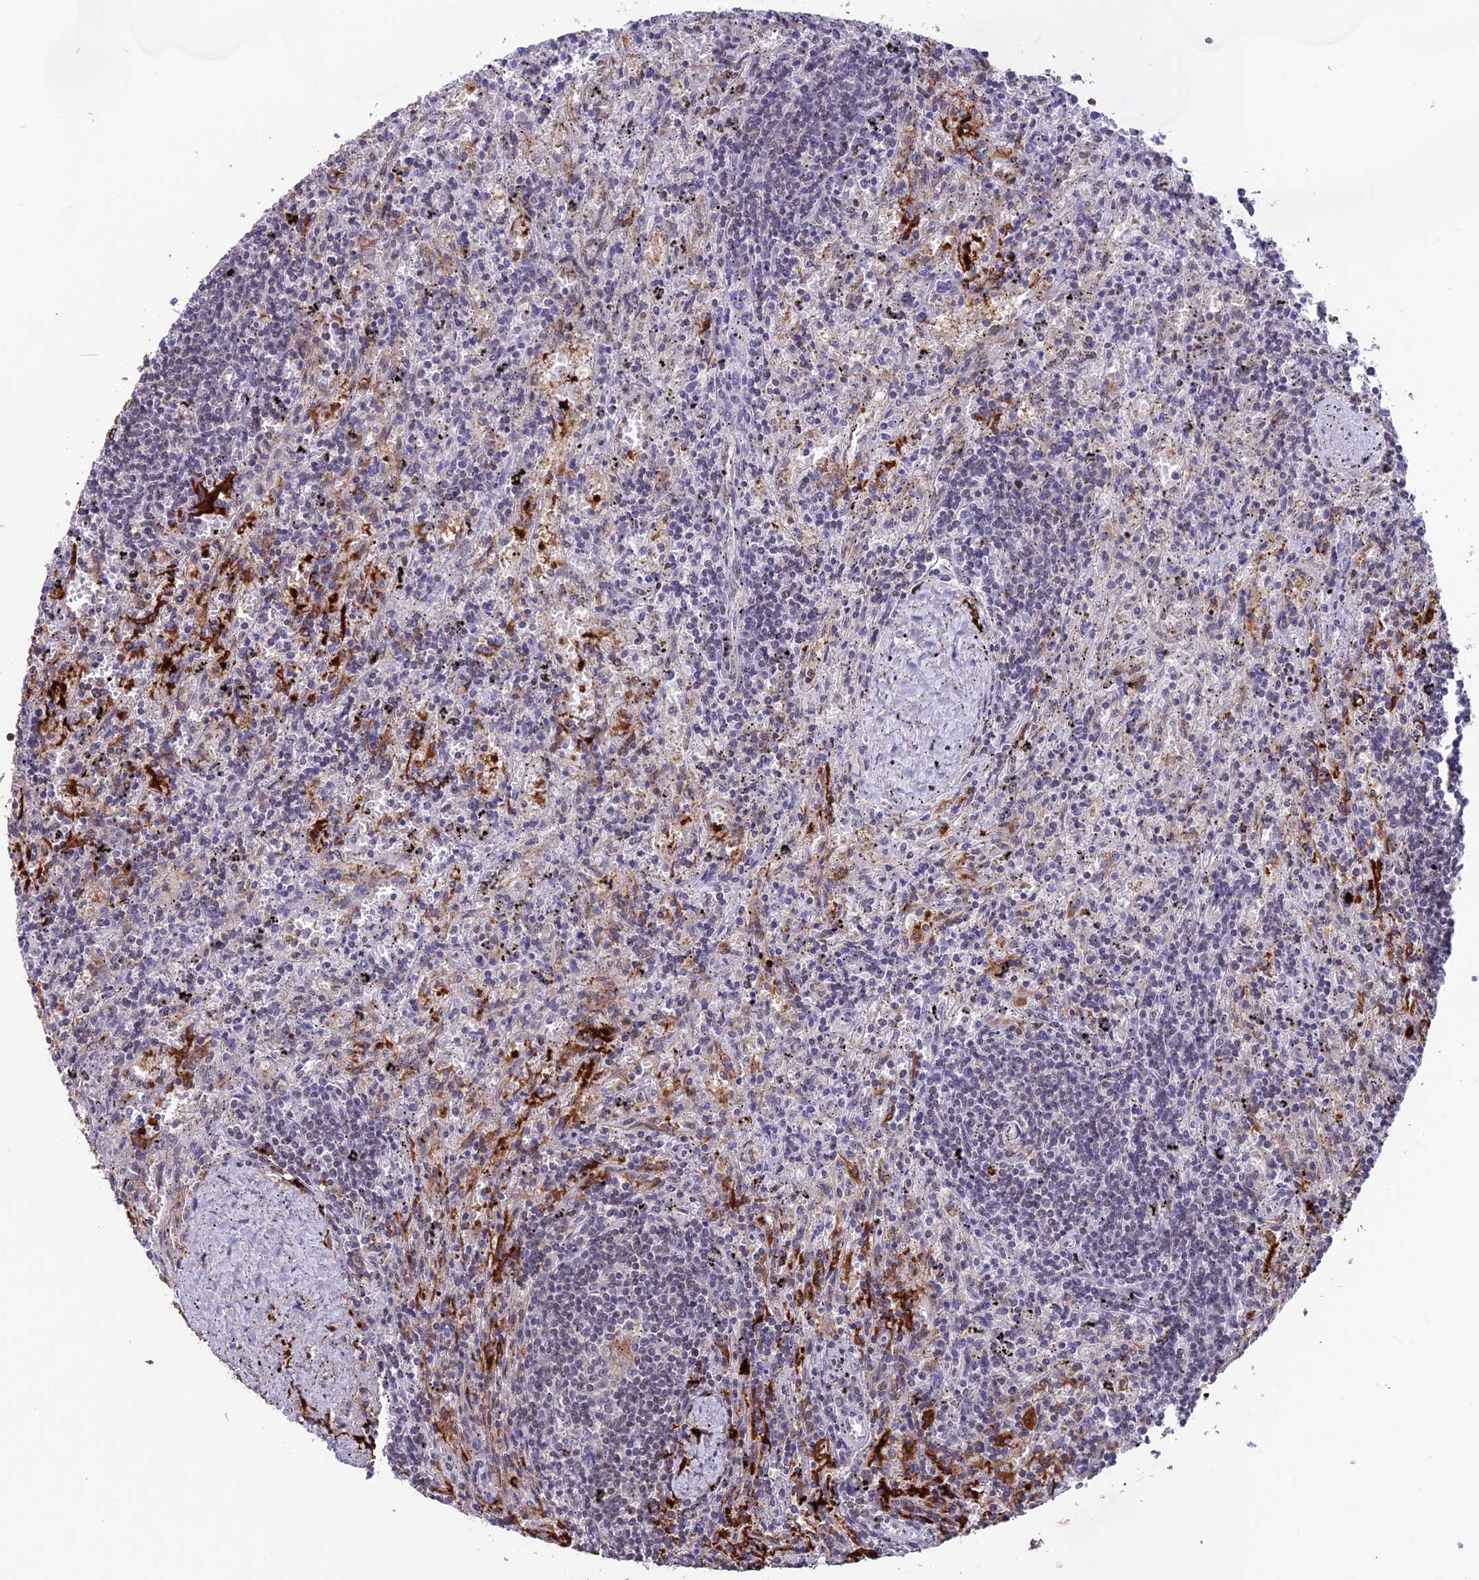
{"staining": {"intensity": "negative", "quantity": "none", "location": "none"}, "tissue": "lymphoma", "cell_type": "Tumor cells", "image_type": "cancer", "snomed": [{"axis": "morphology", "description": "Malignant lymphoma, non-Hodgkin's type, Low grade"}, {"axis": "topography", "description": "Spleen"}], "caption": "An image of human lymphoma is negative for staining in tumor cells. (DAB IHC visualized using brightfield microscopy, high magnification).", "gene": "MAST2", "patient": {"sex": "male", "age": 76}}